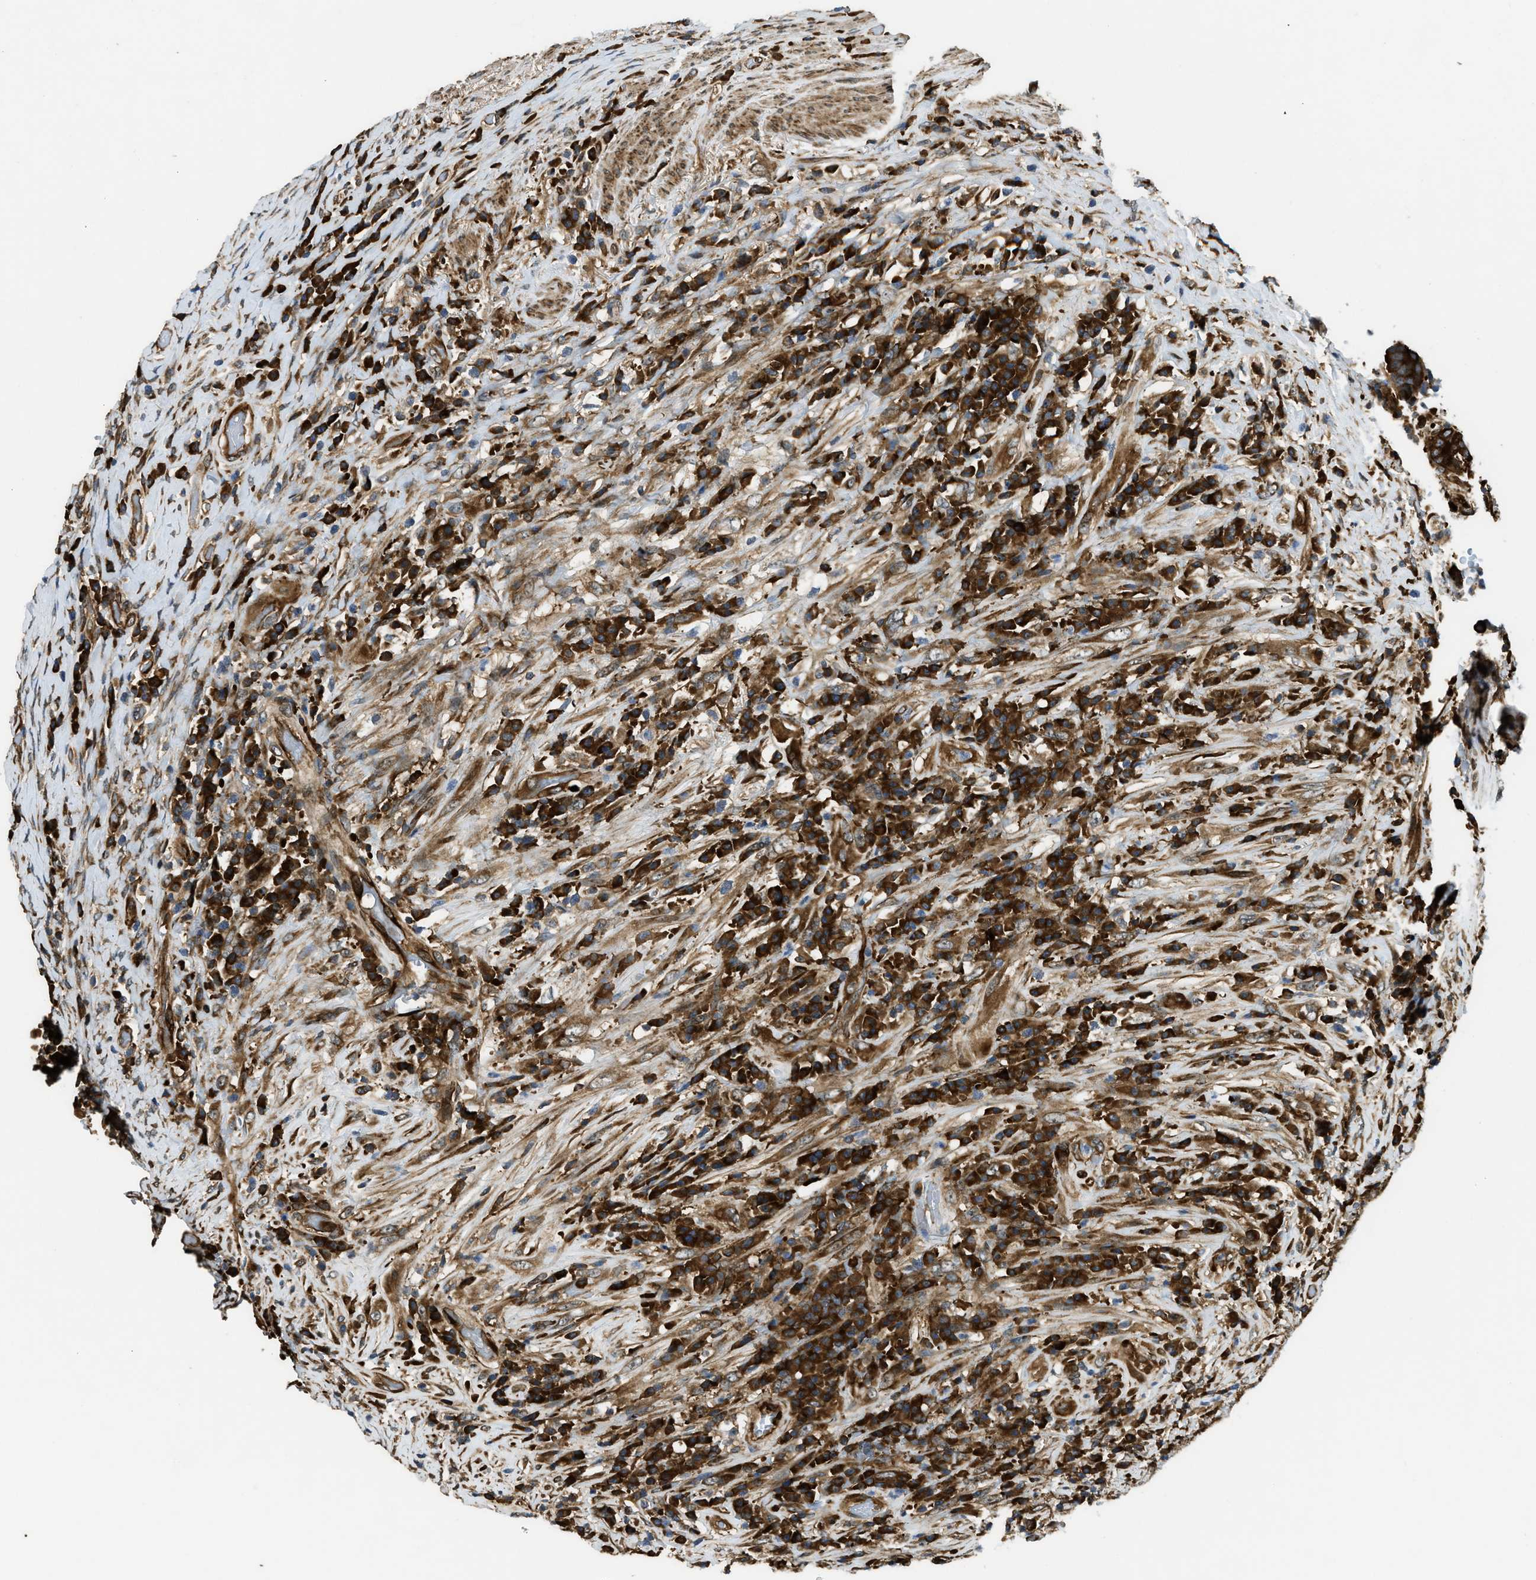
{"staining": {"intensity": "strong", "quantity": ">75%", "location": "cytoplasmic/membranous"}, "tissue": "colorectal cancer", "cell_type": "Tumor cells", "image_type": "cancer", "snomed": [{"axis": "morphology", "description": "Adenocarcinoma, NOS"}, {"axis": "topography", "description": "Rectum"}], "caption": "Immunohistochemistry (IHC) histopathology image of colorectal cancer (adenocarcinoma) stained for a protein (brown), which demonstrates high levels of strong cytoplasmic/membranous positivity in approximately >75% of tumor cells.", "gene": "RASGRF2", "patient": {"sex": "female", "age": 89}}